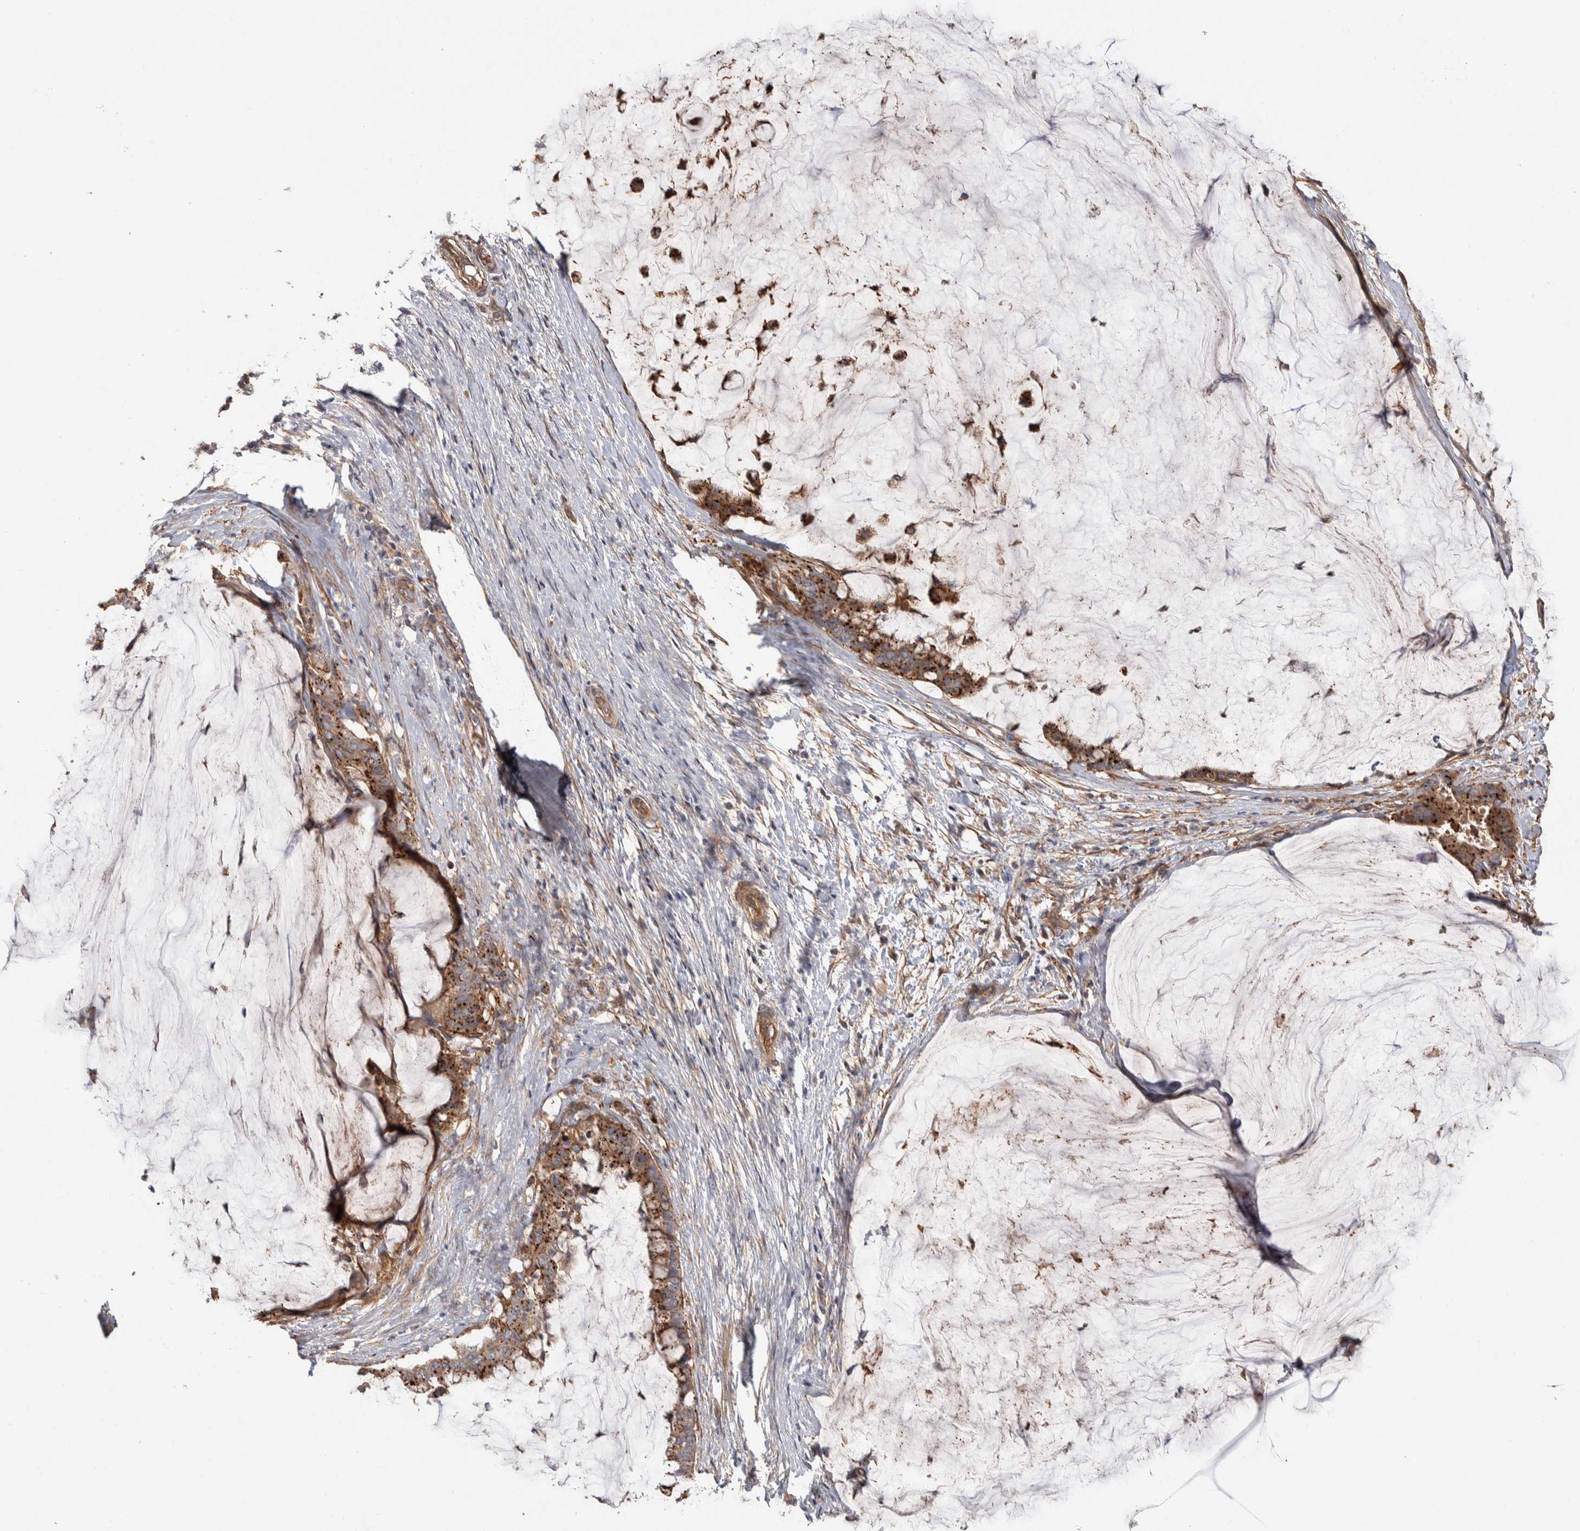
{"staining": {"intensity": "strong", "quantity": ">75%", "location": "cytoplasmic/membranous"}, "tissue": "pancreatic cancer", "cell_type": "Tumor cells", "image_type": "cancer", "snomed": [{"axis": "morphology", "description": "Adenocarcinoma, NOS"}, {"axis": "topography", "description": "Pancreas"}], "caption": "Approximately >75% of tumor cells in pancreatic cancer display strong cytoplasmic/membranous protein positivity as visualized by brown immunohistochemical staining.", "gene": "CHMP4C", "patient": {"sex": "male", "age": 41}}